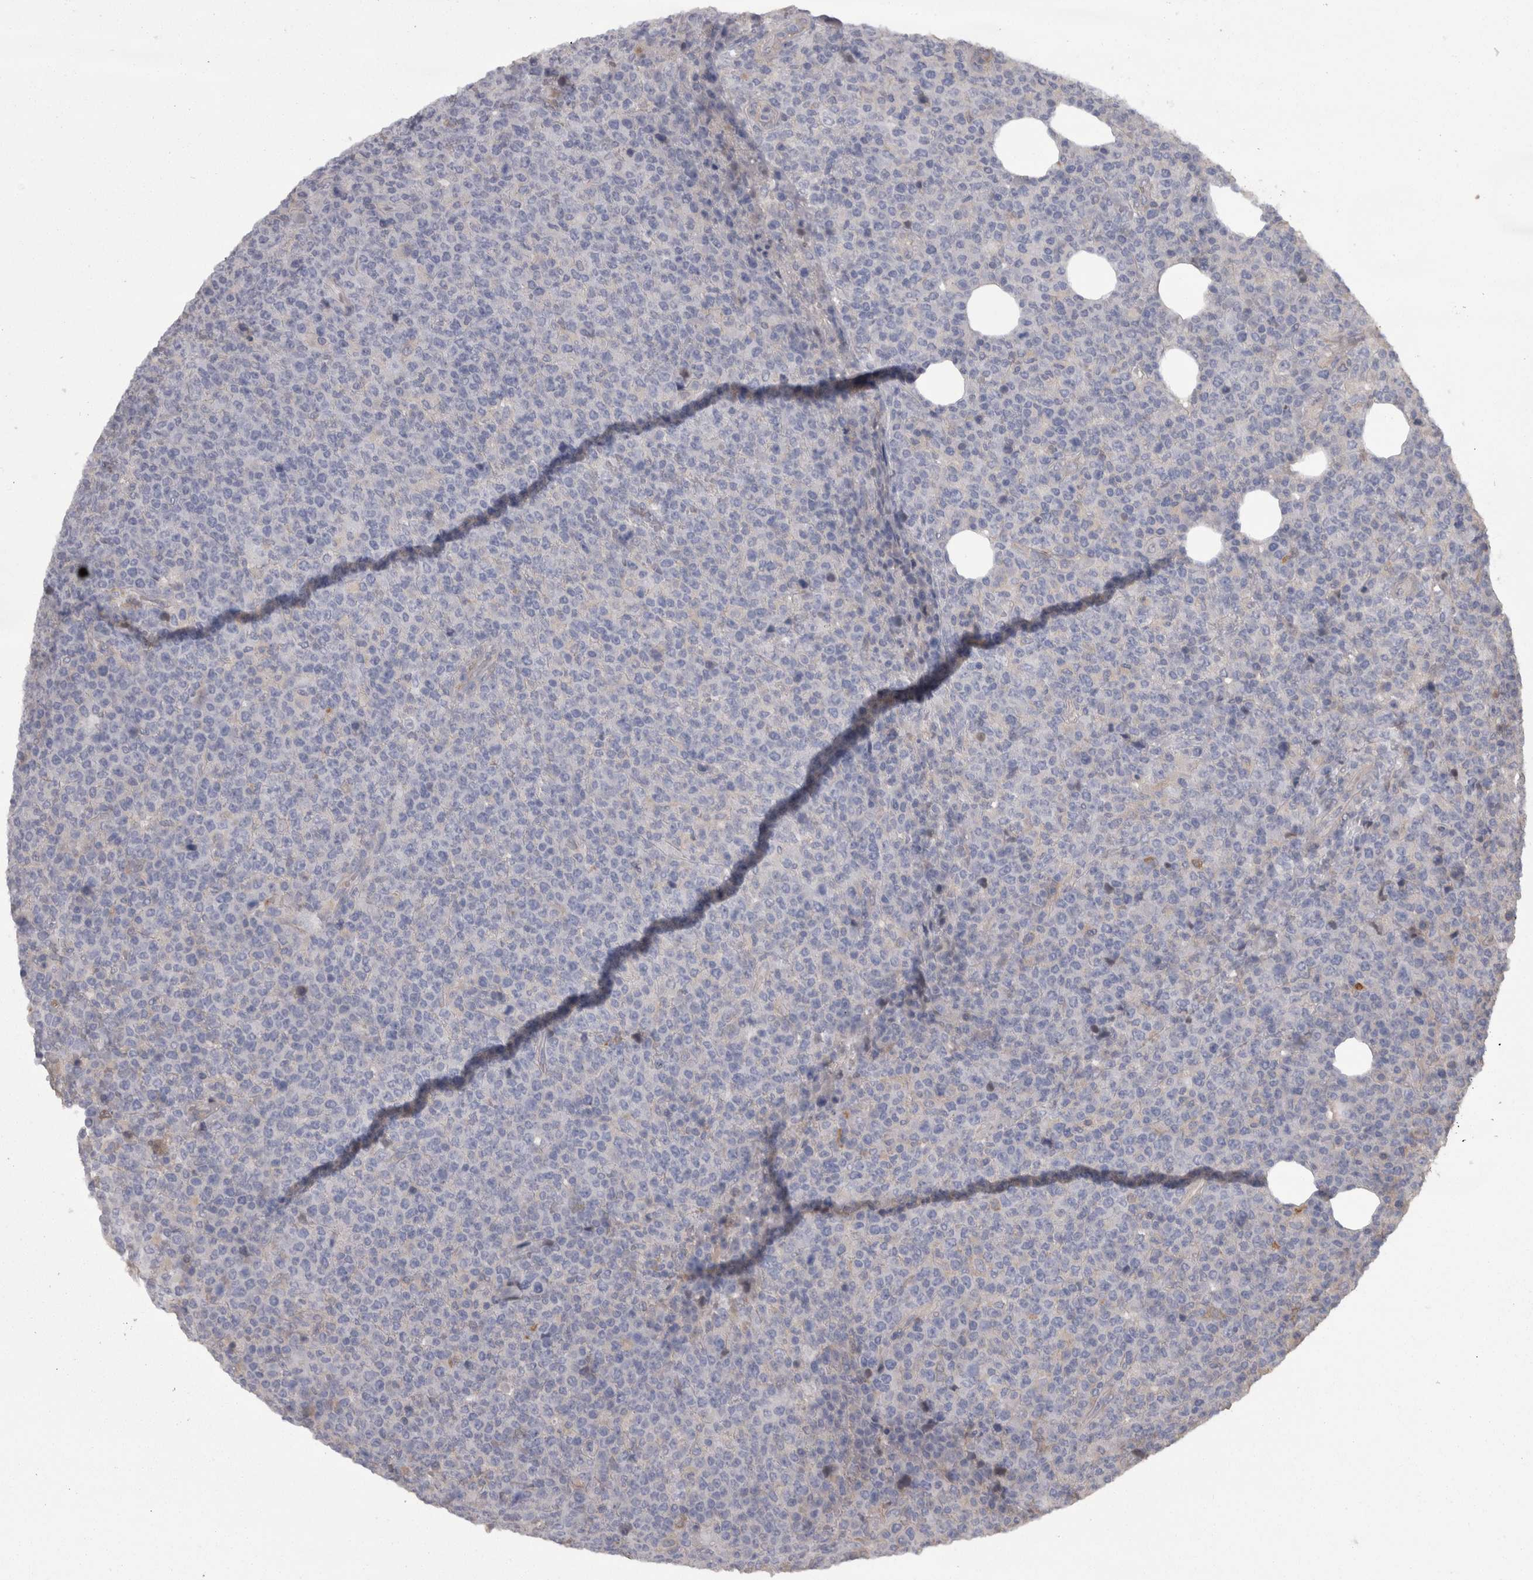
{"staining": {"intensity": "negative", "quantity": "none", "location": "none"}, "tissue": "lymphoma", "cell_type": "Tumor cells", "image_type": "cancer", "snomed": [{"axis": "morphology", "description": "Malignant lymphoma, non-Hodgkin's type, High grade"}, {"axis": "topography", "description": "Lymph node"}], "caption": "An IHC histopathology image of lymphoma is shown. There is no staining in tumor cells of lymphoma.", "gene": "CAMK2D", "patient": {"sex": "male", "age": 13}}